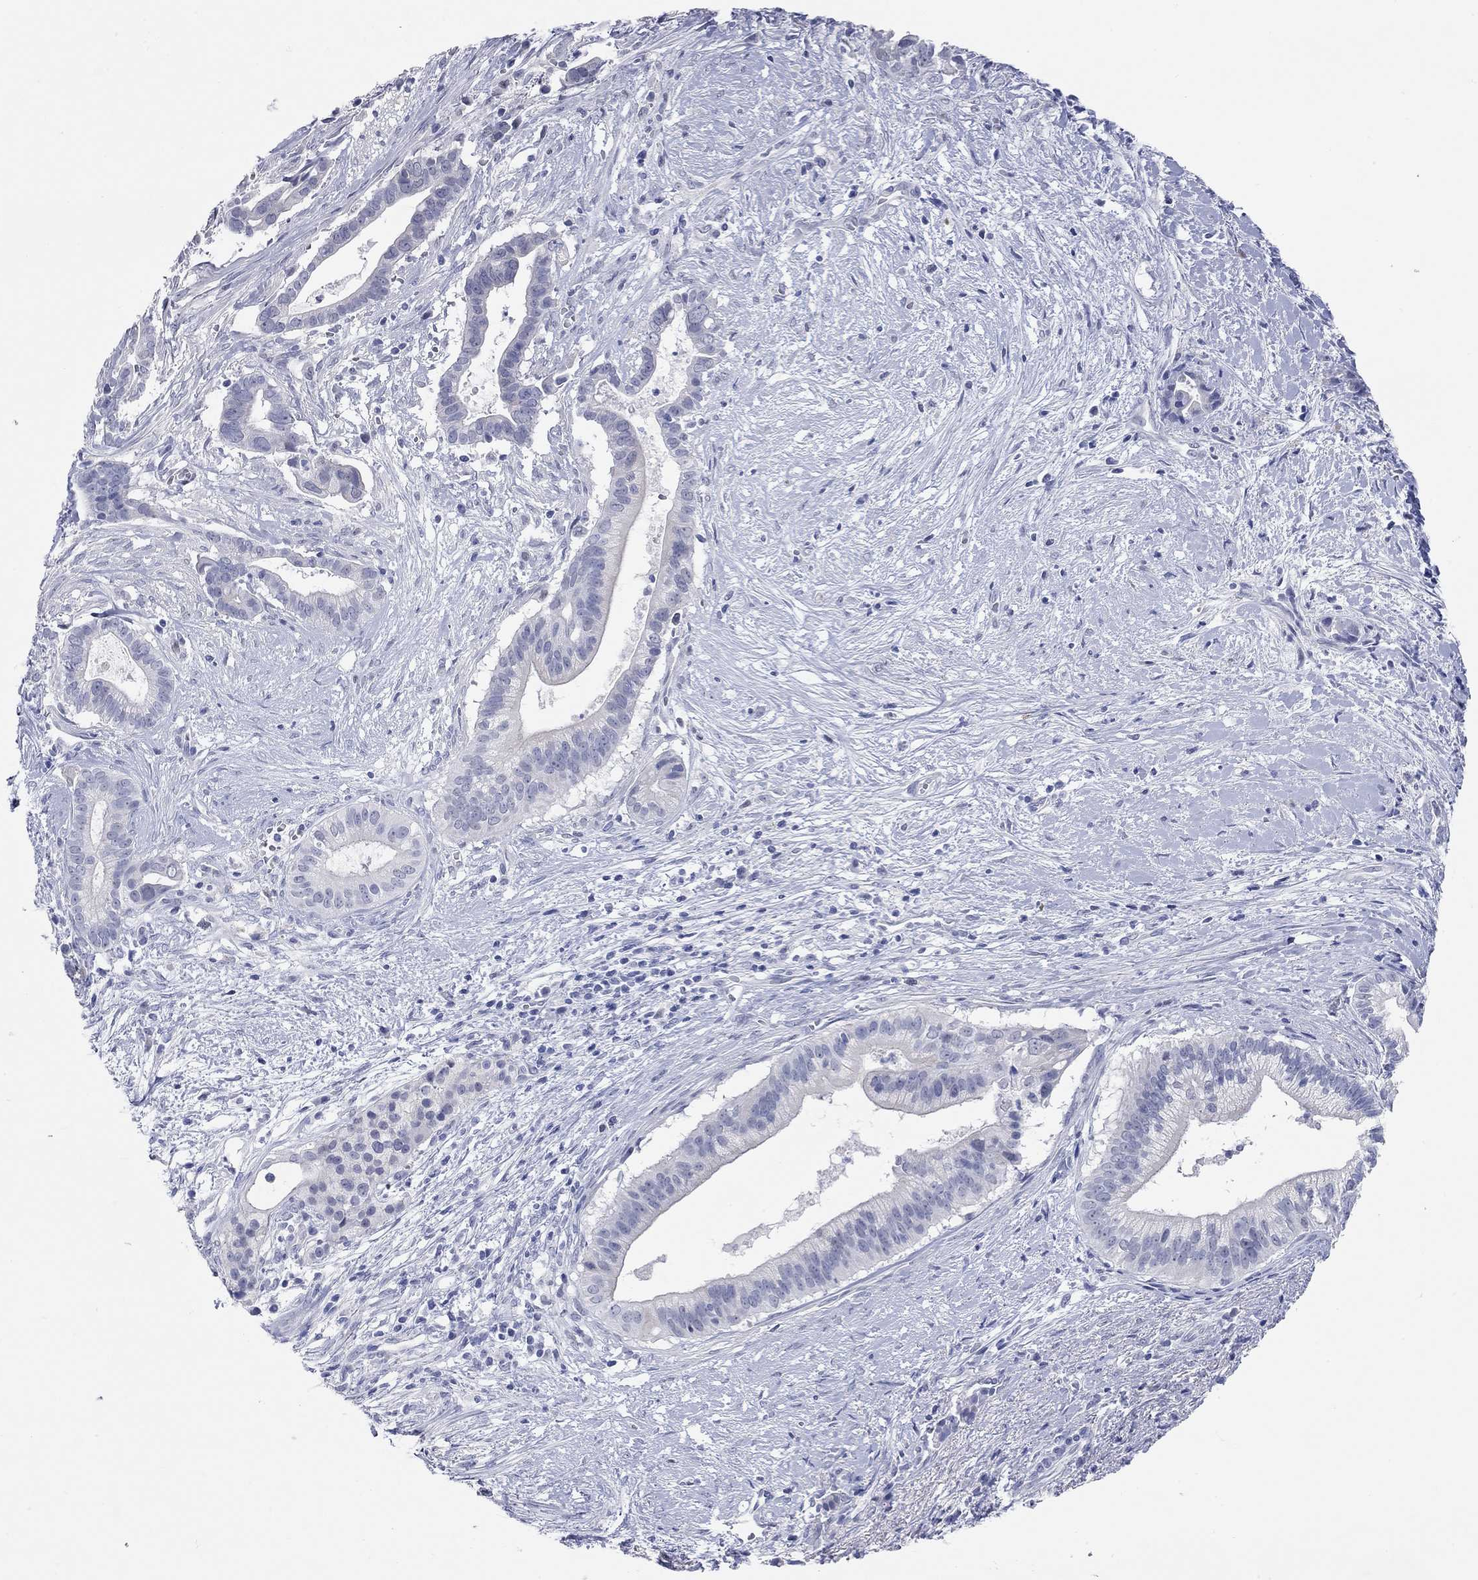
{"staining": {"intensity": "negative", "quantity": "none", "location": "none"}, "tissue": "pancreatic cancer", "cell_type": "Tumor cells", "image_type": "cancer", "snomed": [{"axis": "morphology", "description": "Adenocarcinoma, NOS"}, {"axis": "topography", "description": "Pancreas"}], "caption": "Tumor cells show no significant protein staining in pancreatic cancer.", "gene": "WASF3", "patient": {"sex": "male", "age": 61}}